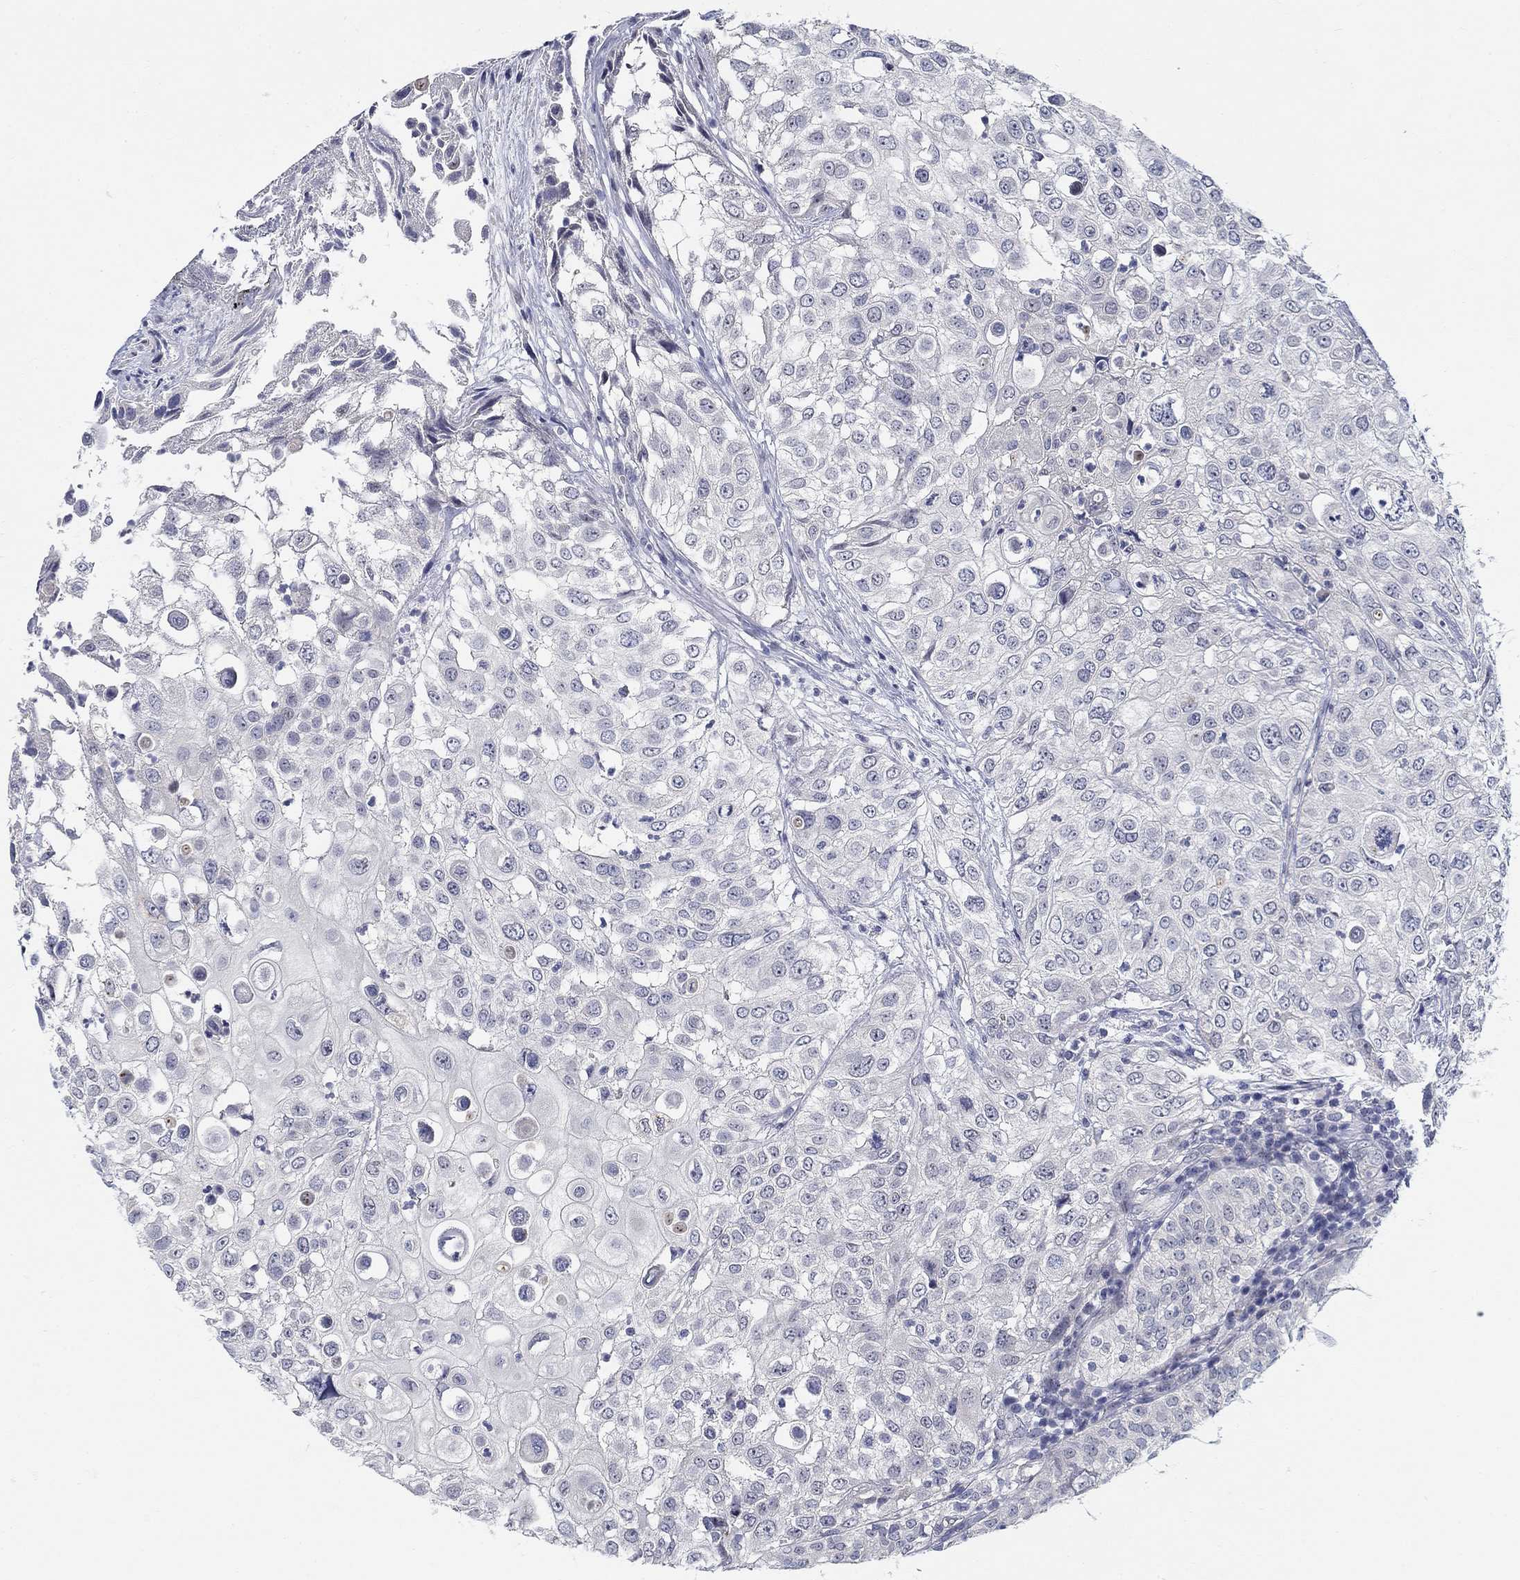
{"staining": {"intensity": "negative", "quantity": "none", "location": "none"}, "tissue": "urothelial cancer", "cell_type": "Tumor cells", "image_type": "cancer", "snomed": [{"axis": "morphology", "description": "Urothelial carcinoma, High grade"}, {"axis": "topography", "description": "Urinary bladder"}], "caption": "An immunohistochemistry photomicrograph of high-grade urothelial carcinoma is shown. There is no staining in tumor cells of high-grade urothelial carcinoma.", "gene": "SMIM18", "patient": {"sex": "female", "age": 79}}